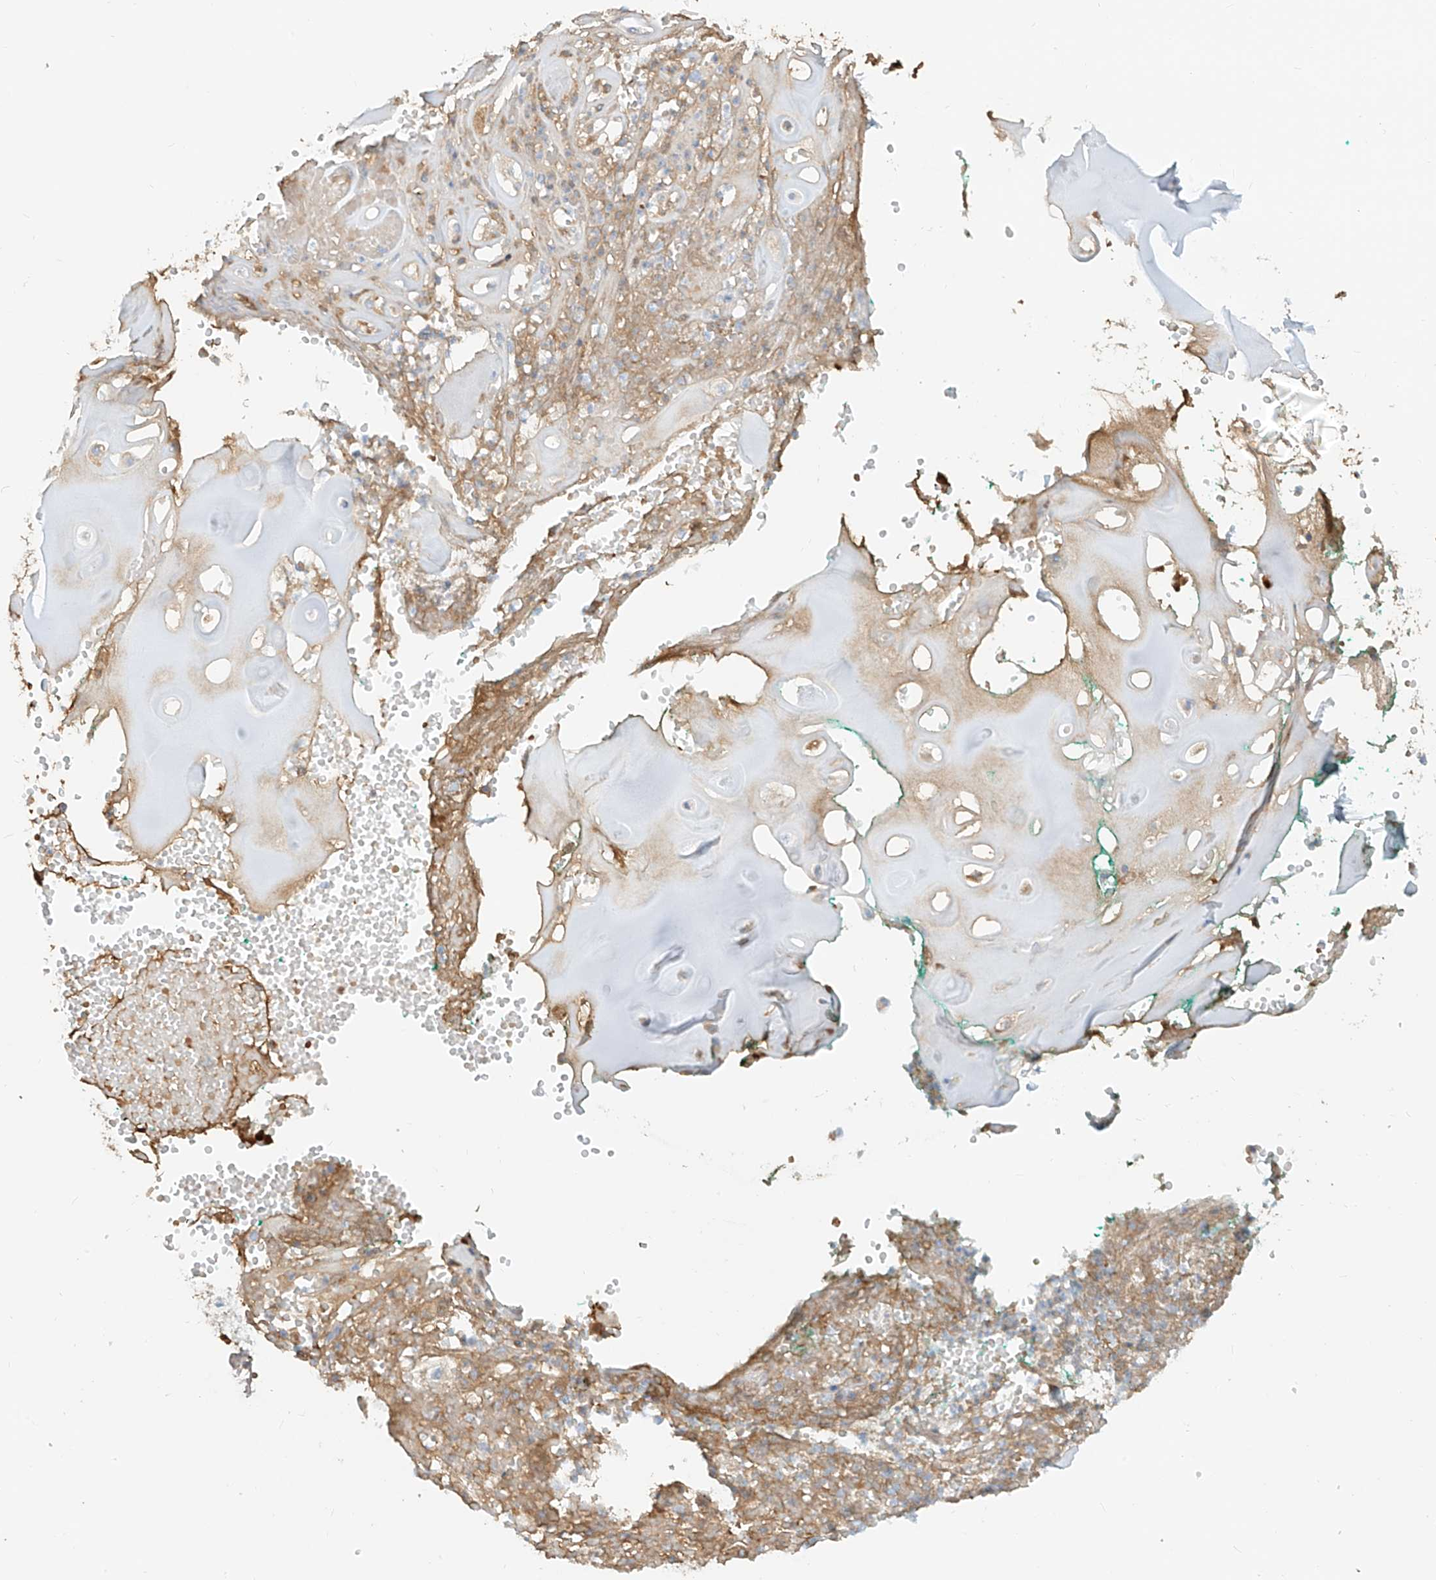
{"staining": {"intensity": "moderate", "quantity": "25%-75%", "location": "cytoplasmic/membranous"}, "tissue": "adipose tissue", "cell_type": "Adipocytes", "image_type": "normal", "snomed": [{"axis": "morphology", "description": "Normal tissue, NOS"}, {"axis": "morphology", "description": "Basal cell carcinoma"}, {"axis": "topography", "description": "Cartilage tissue"}, {"axis": "topography", "description": "Nasopharynx"}, {"axis": "topography", "description": "Oral tissue"}], "caption": "Moderate cytoplasmic/membranous expression for a protein is identified in about 25%-75% of adipocytes of benign adipose tissue using immunohistochemistry.", "gene": "OCSTAMP", "patient": {"sex": "female", "age": 77}}